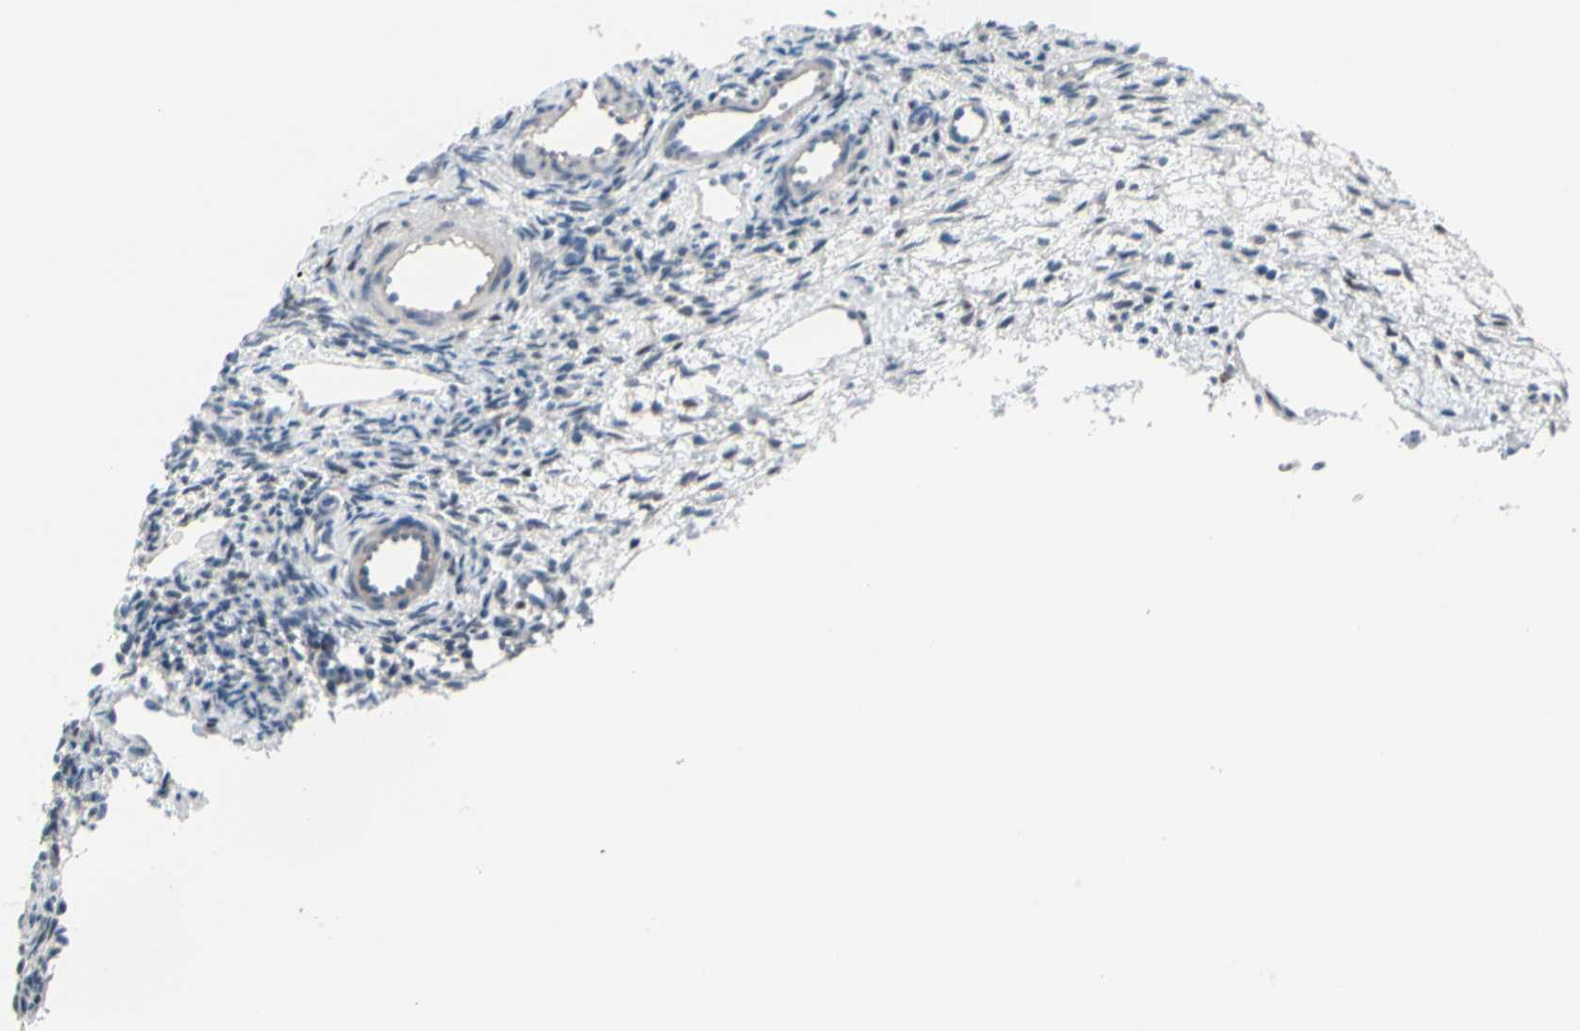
{"staining": {"intensity": "weak", "quantity": "<25%", "location": "nuclear"}, "tissue": "ovary", "cell_type": "Ovarian stroma cells", "image_type": "normal", "snomed": [{"axis": "morphology", "description": "Normal tissue, NOS"}, {"axis": "topography", "description": "Ovary"}], "caption": "Human ovary stained for a protein using immunohistochemistry (IHC) exhibits no expression in ovarian stroma cells.", "gene": "PGR", "patient": {"sex": "female", "age": 33}}